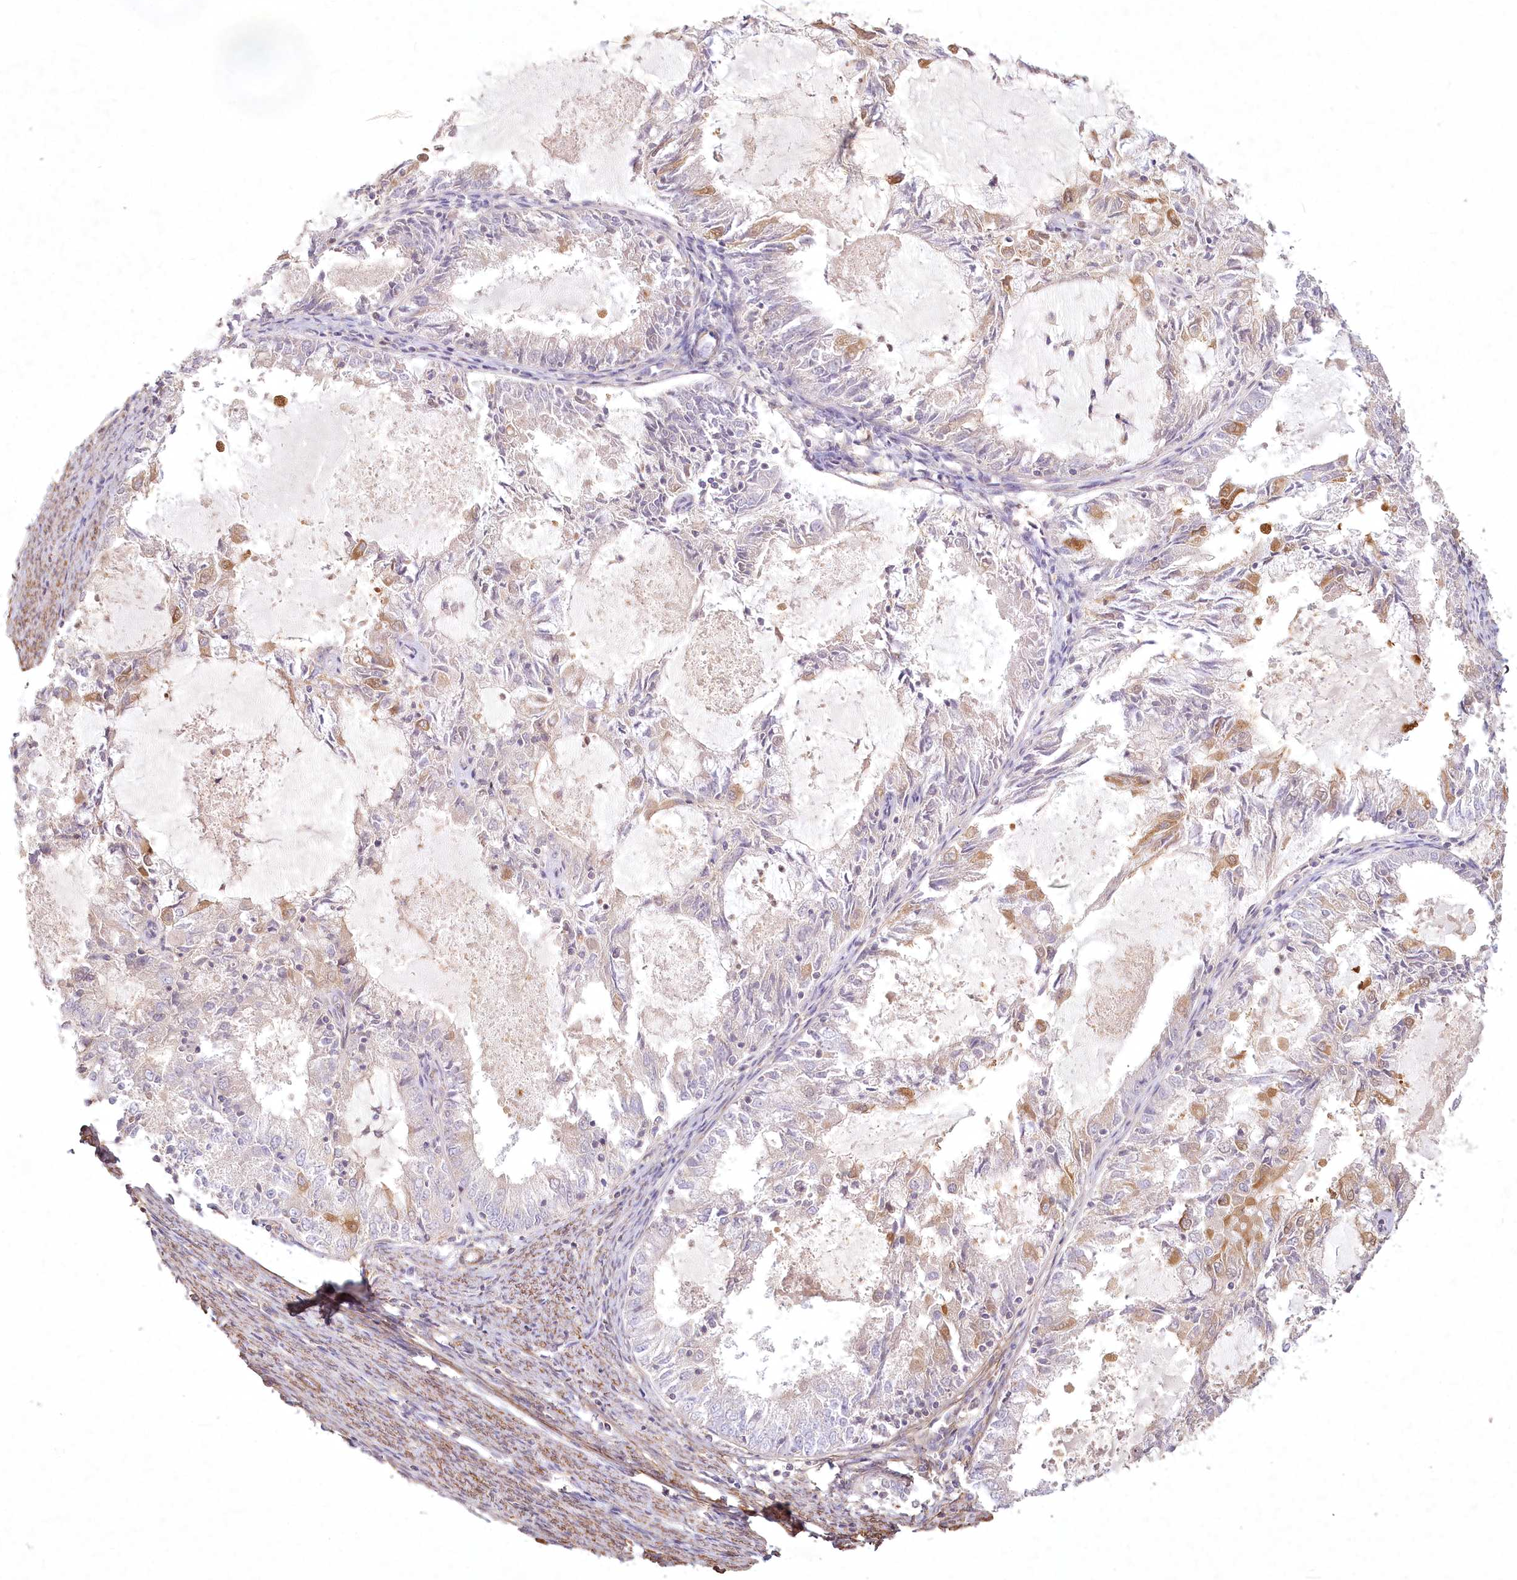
{"staining": {"intensity": "moderate", "quantity": "<25%", "location": "cytoplasmic/membranous"}, "tissue": "endometrial cancer", "cell_type": "Tumor cells", "image_type": "cancer", "snomed": [{"axis": "morphology", "description": "Adenocarcinoma, NOS"}, {"axis": "topography", "description": "Endometrium"}], "caption": "An image of human endometrial adenocarcinoma stained for a protein reveals moderate cytoplasmic/membranous brown staining in tumor cells.", "gene": "INPP4B", "patient": {"sex": "female", "age": 57}}